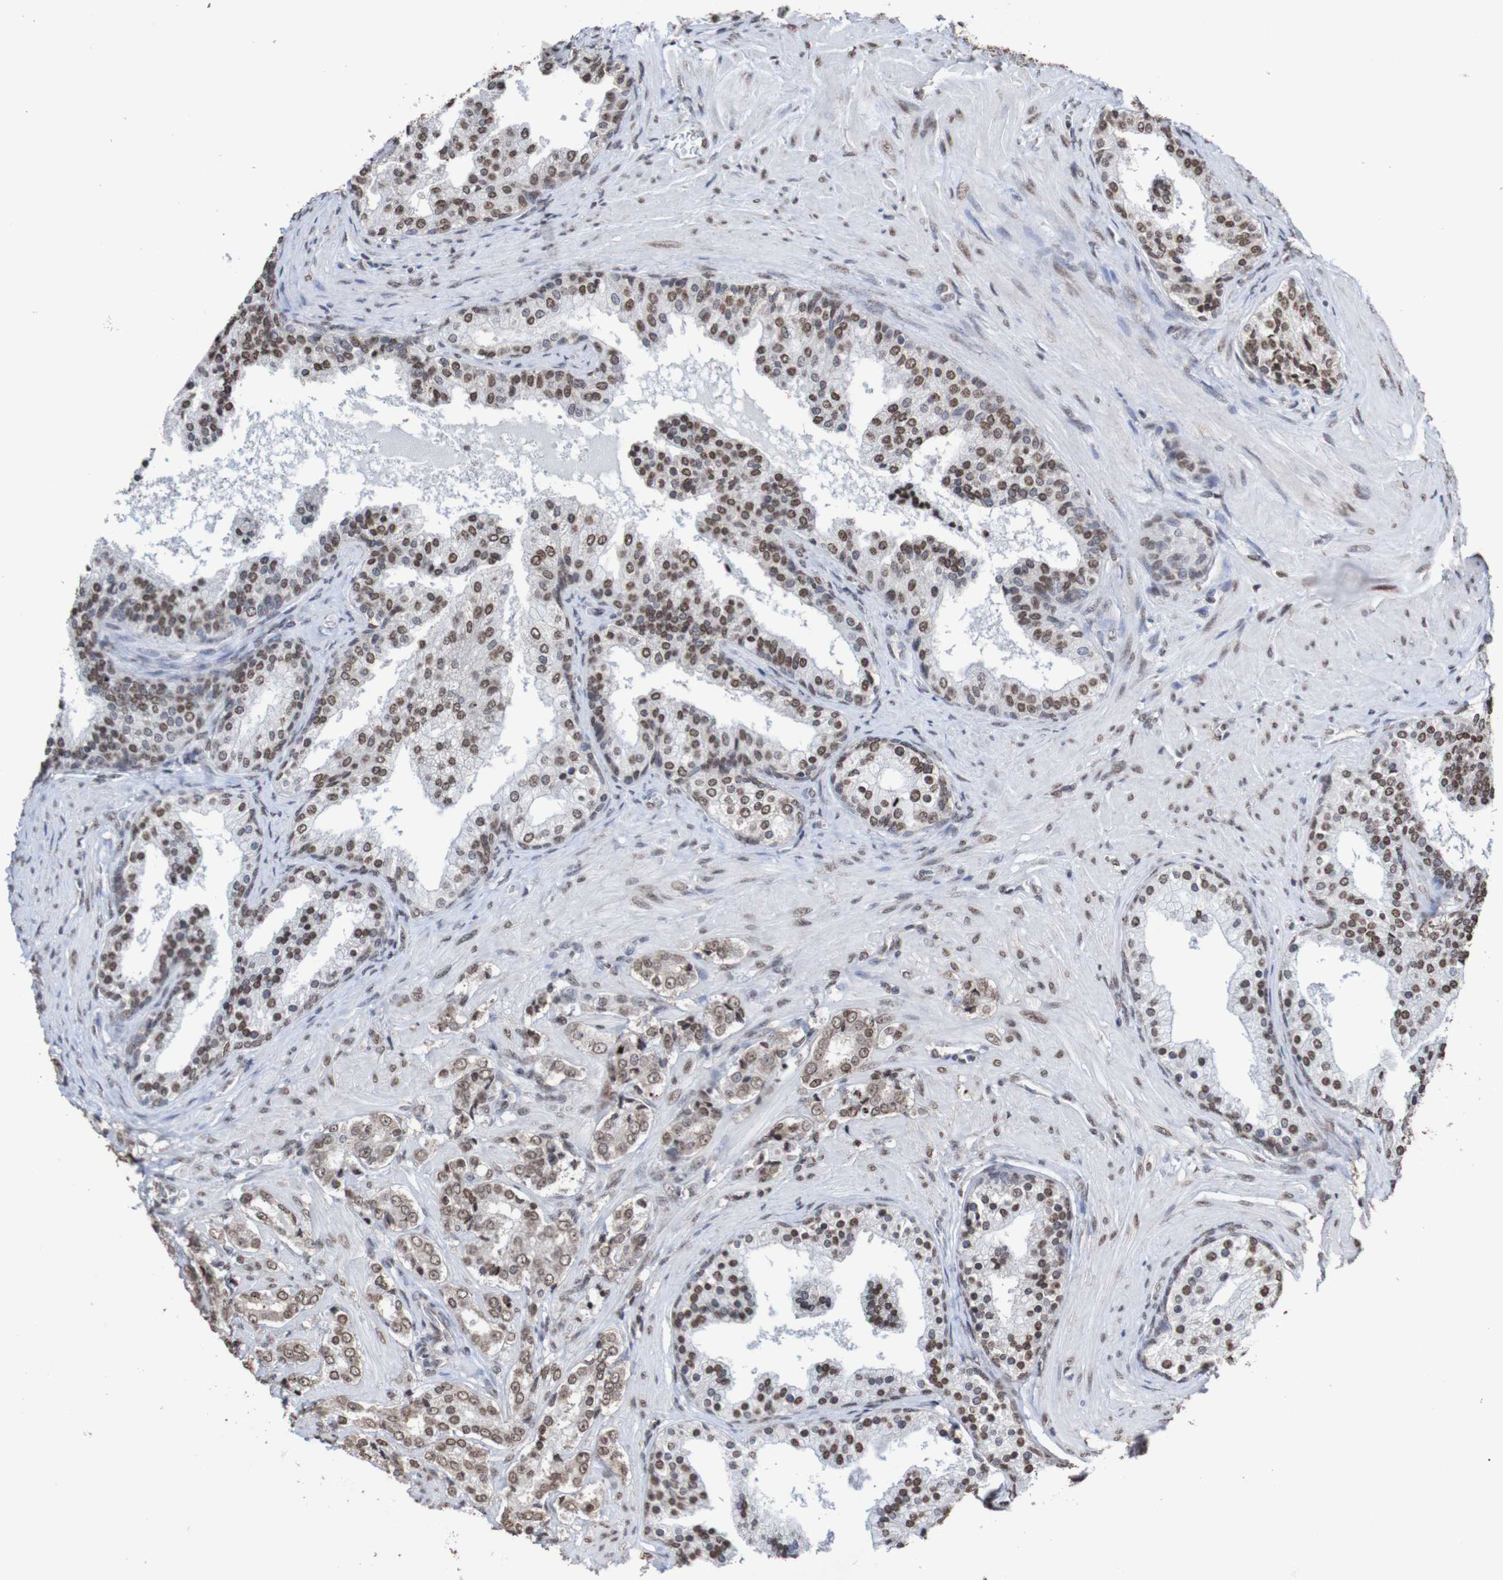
{"staining": {"intensity": "moderate", "quantity": ">75%", "location": "nuclear"}, "tissue": "prostate cancer", "cell_type": "Tumor cells", "image_type": "cancer", "snomed": [{"axis": "morphology", "description": "Adenocarcinoma, Low grade"}, {"axis": "topography", "description": "Prostate"}], "caption": "Protein staining reveals moderate nuclear expression in approximately >75% of tumor cells in adenocarcinoma (low-grade) (prostate).", "gene": "GFI1", "patient": {"sex": "male", "age": 60}}